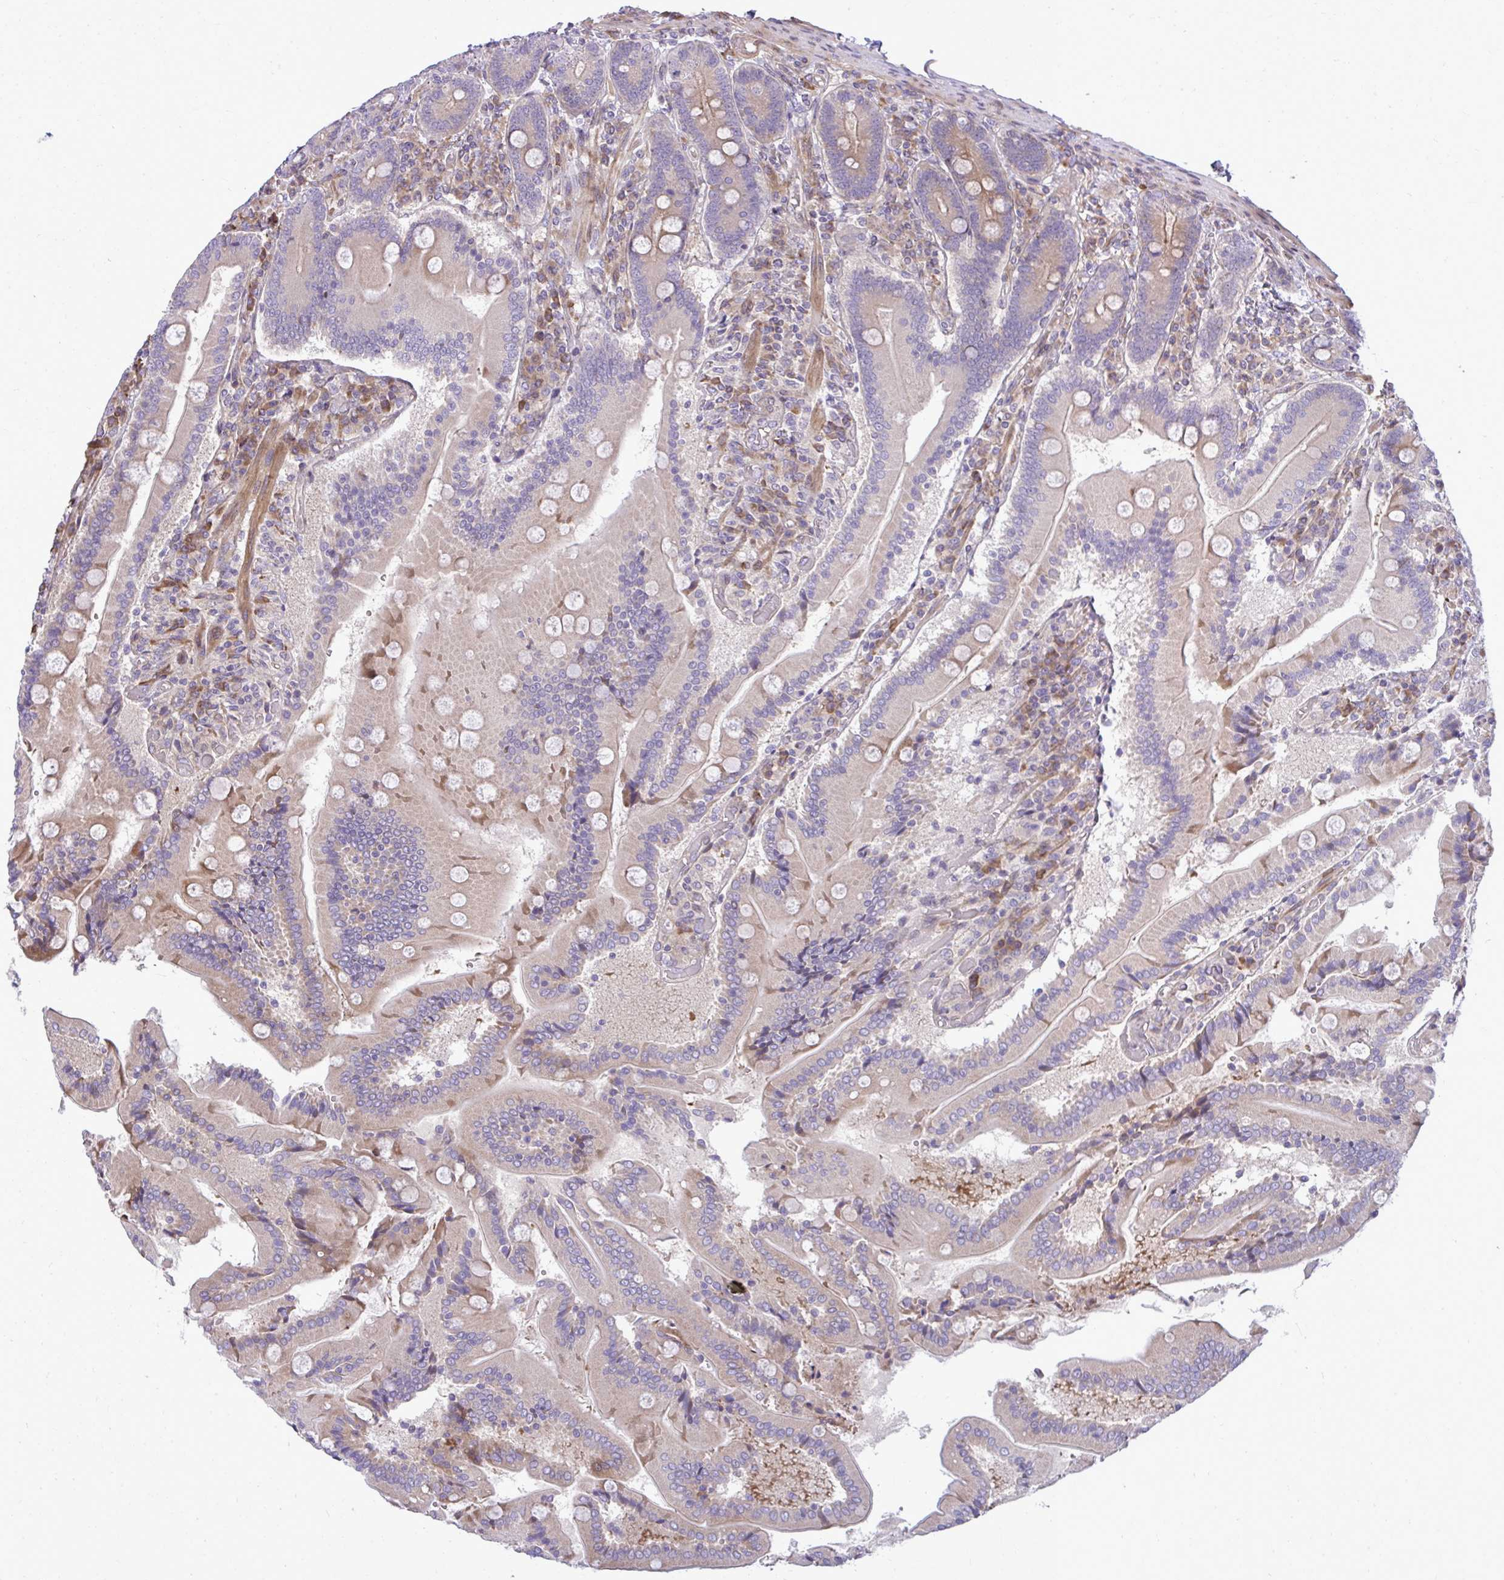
{"staining": {"intensity": "moderate", "quantity": "25%-75%", "location": "cytoplasmic/membranous"}, "tissue": "duodenum", "cell_type": "Glandular cells", "image_type": "normal", "snomed": [{"axis": "morphology", "description": "Normal tissue, NOS"}, {"axis": "topography", "description": "Duodenum"}], "caption": "Unremarkable duodenum was stained to show a protein in brown. There is medium levels of moderate cytoplasmic/membranous staining in approximately 25%-75% of glandular cells. (Stains: DAB in brown, nuclei in blue, Microscopy: brightfield microscopy at high magnification).", "gene": "ZSCAN9", "patient": {"sex": "female", "age": 62}}